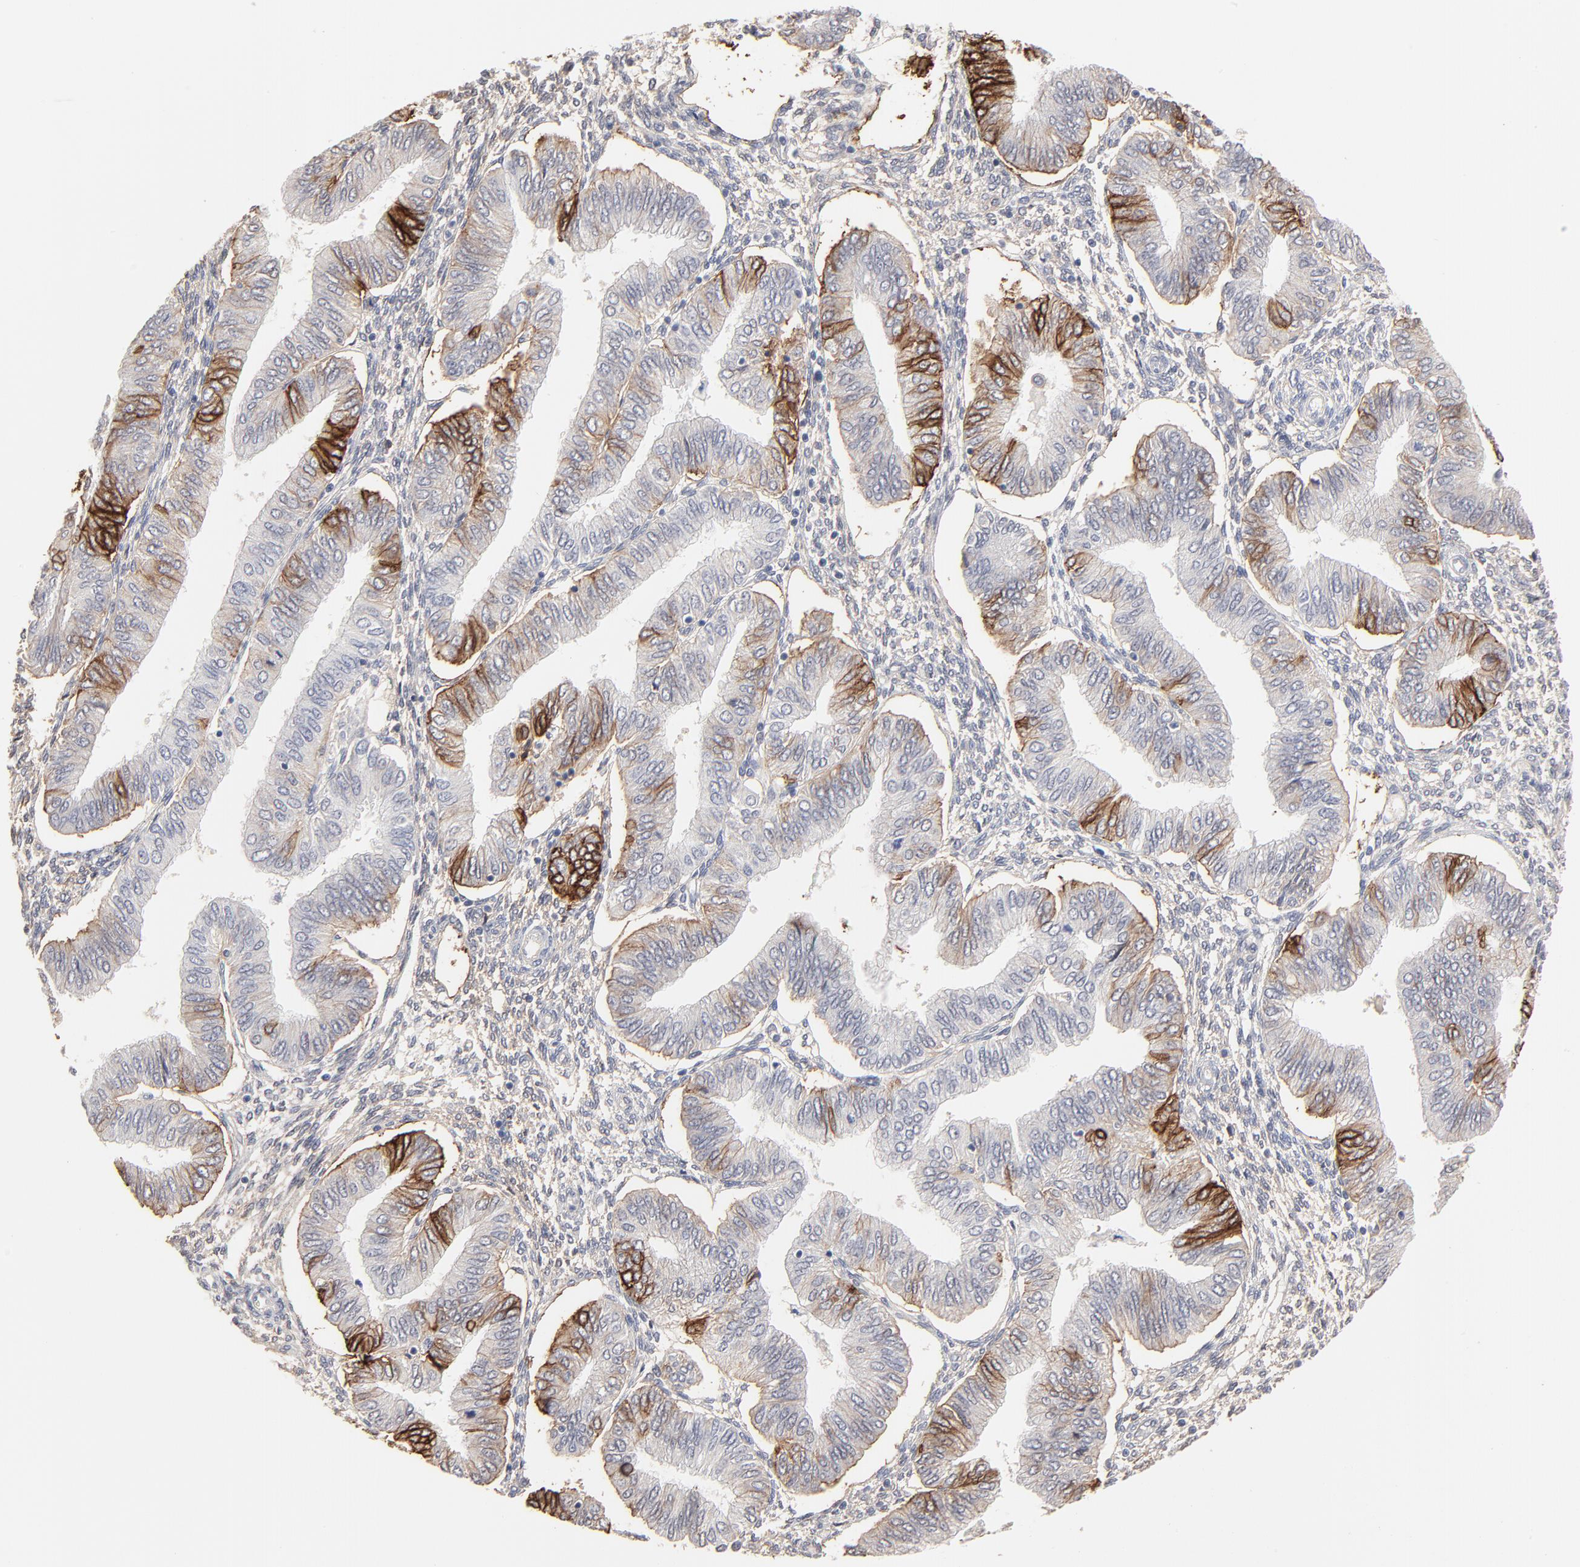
{"staining": {"intensity": "strong", "quantity": "<25%", "location": "cytoplasmic/membranous"}, "tissue": "endometrial cancer", "cell_type": "Tumor cells", "image_type": "cancer", "snomed": [{"axis": "morphology", "description": "Adenocarcinoma, NOS"}, {"axis": "topography", "description": "Endometrium"}], "caption": "Endometrial adenocarcinoma stained with a brown dye exhibits strong cytoplasmic/membranous positive positivity in about <25% of tumor cells.", "gene": "SLC16A1", "patient": {"sex": "female", "age": 51}}